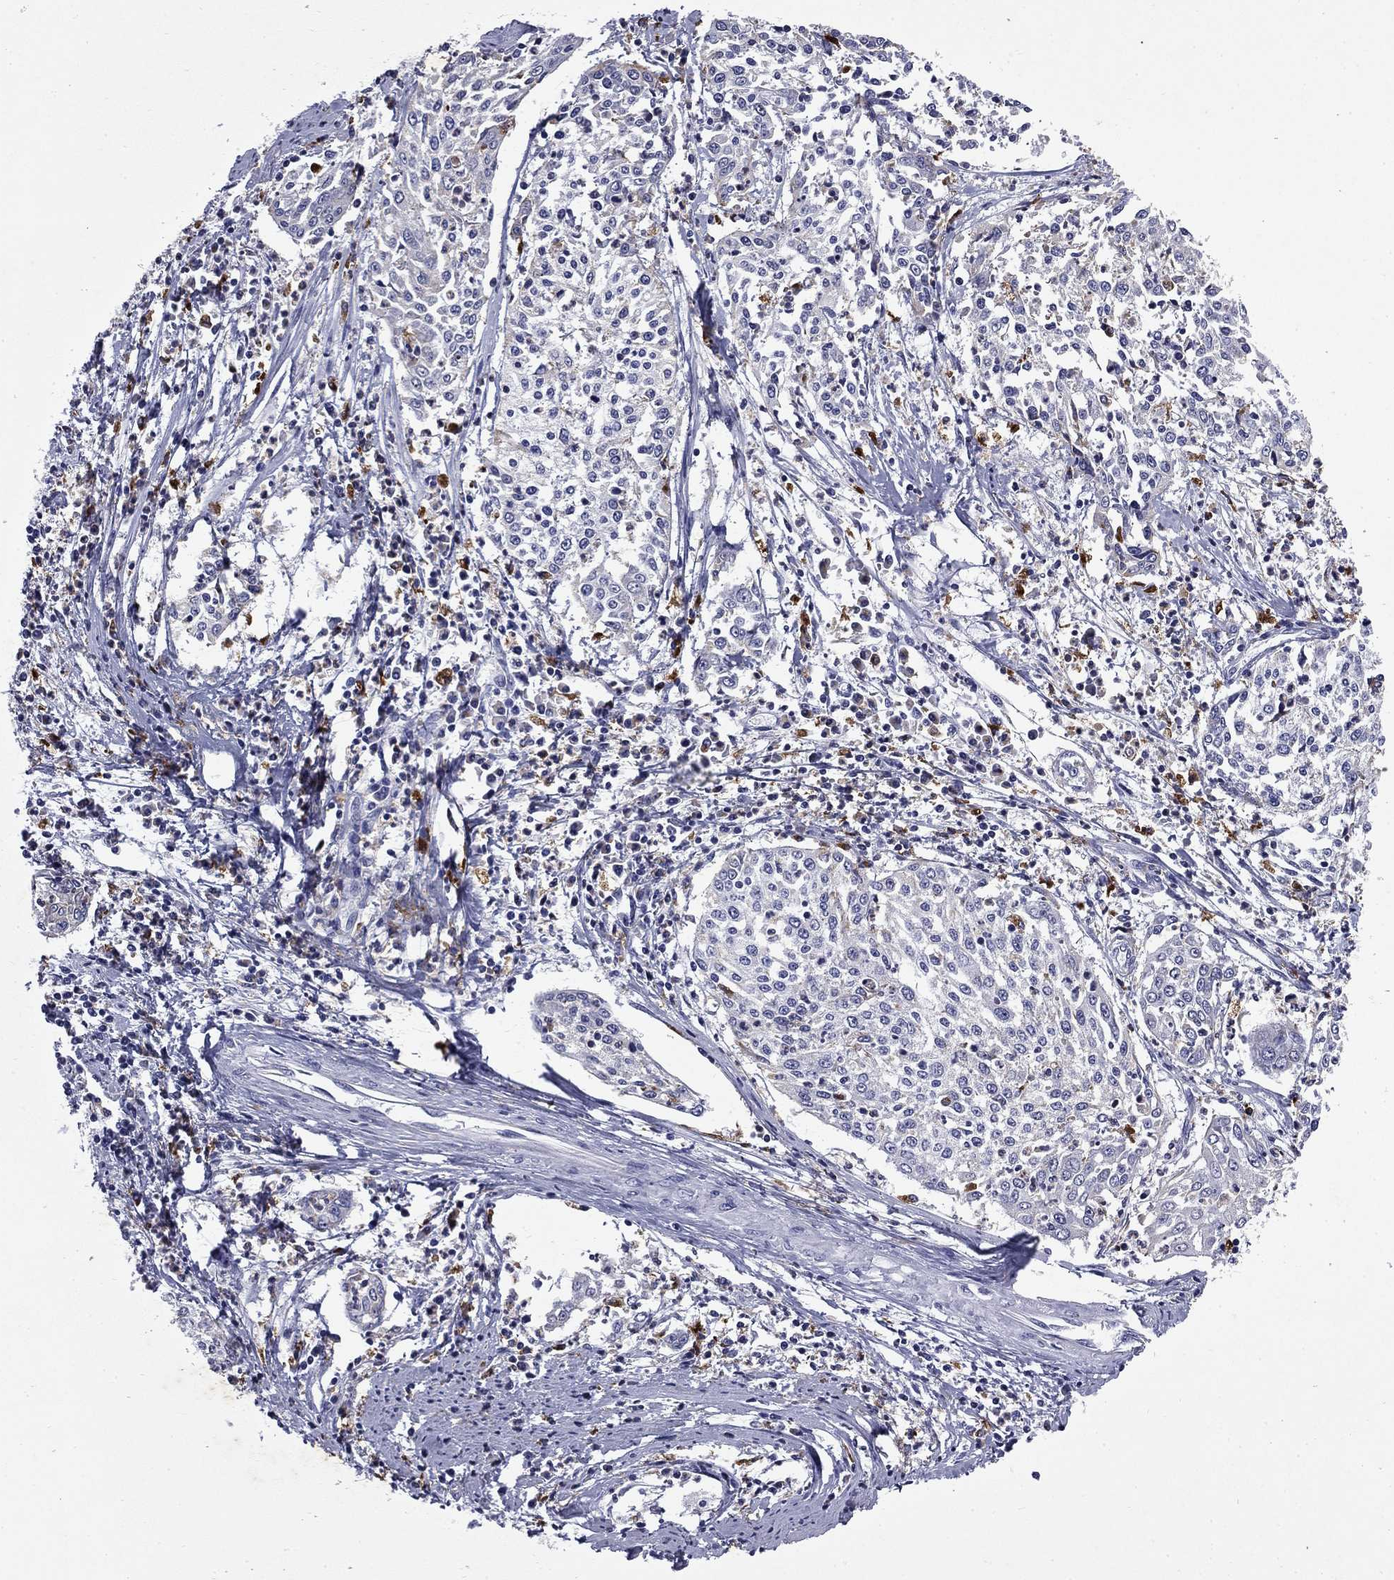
{"staining": {"intensity": "negative", "quantity": "none", "location": "none"}, "tissue": "cervical cancer", "cell_type": "Tumor cells", "image_type": "cancer", "snomed": [{"axis": "morphology", "description": "Squamous cell carcinoma, NOS"}, {"axis": "topography", "description": "Cervix"}], "caption": "Immunohistochemistry photomicrograph of cervical cancer (squamous cell carcinoma) stained for a protein (brown), which demonstrates no expression in tumor cells.", "gene": "MADCAM1", "patient": {"sex": "female", "age": 41}}